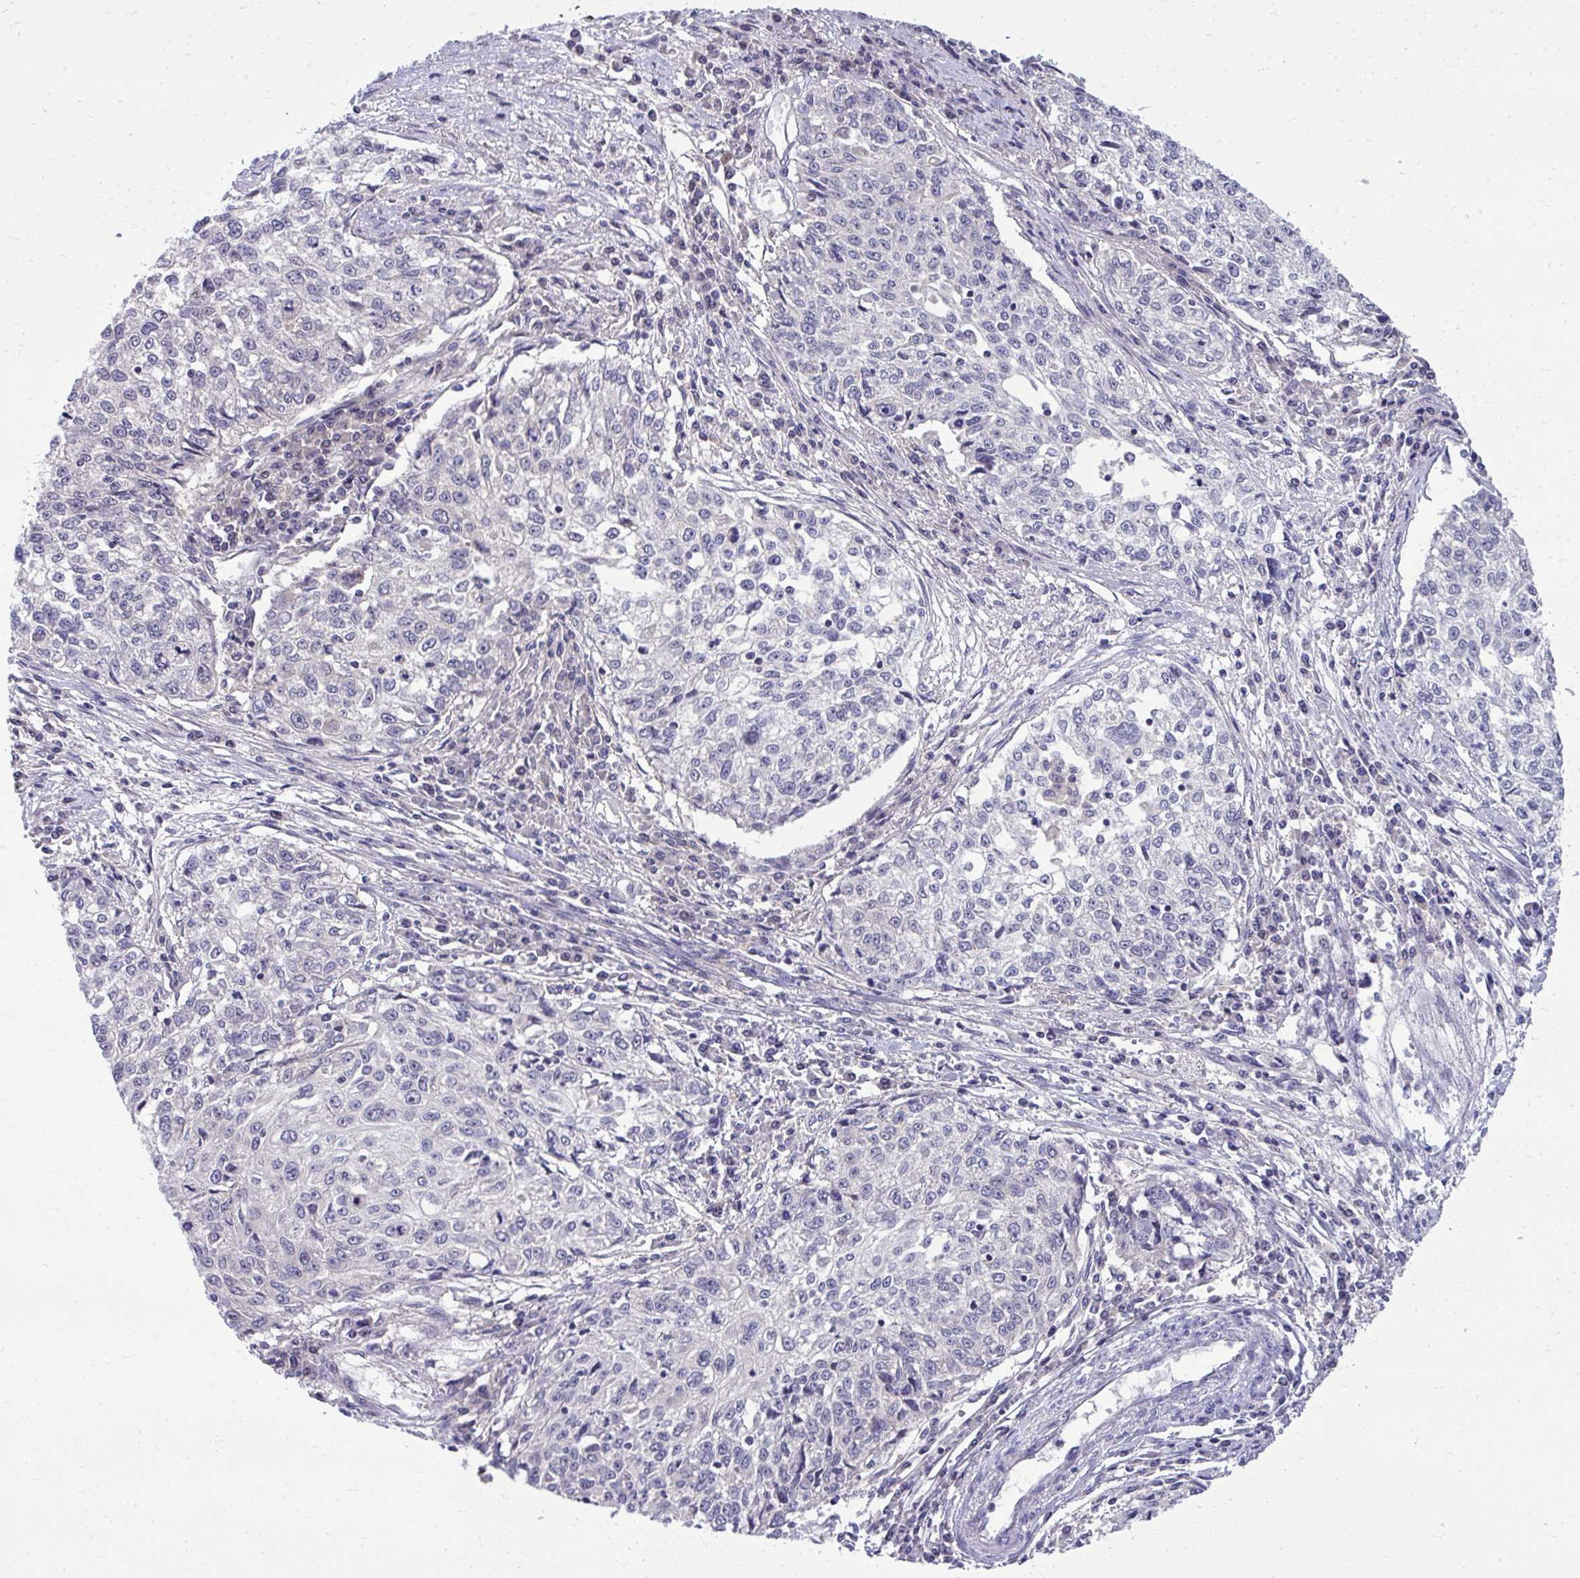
{"staining": {"intensity": "negative", "quantity": "none", "location": "none"}, "tissue": "cervical cancer", "cell_type": "Tumor cells", "image_type": "cancer", "snomed": [{"axis": "morphology", "description": "Squamous cell carcinoma, NOS"}, {"axis": "topography", "description": "Cervix"}], "caption": "A micrograph of human squamous cell carcinoma (cervical) is negative for staining in tumor cells. Nuclei are stained in blue.", "gene": "DPY19L1", "patient": {"sex": "female", "age": 57}}